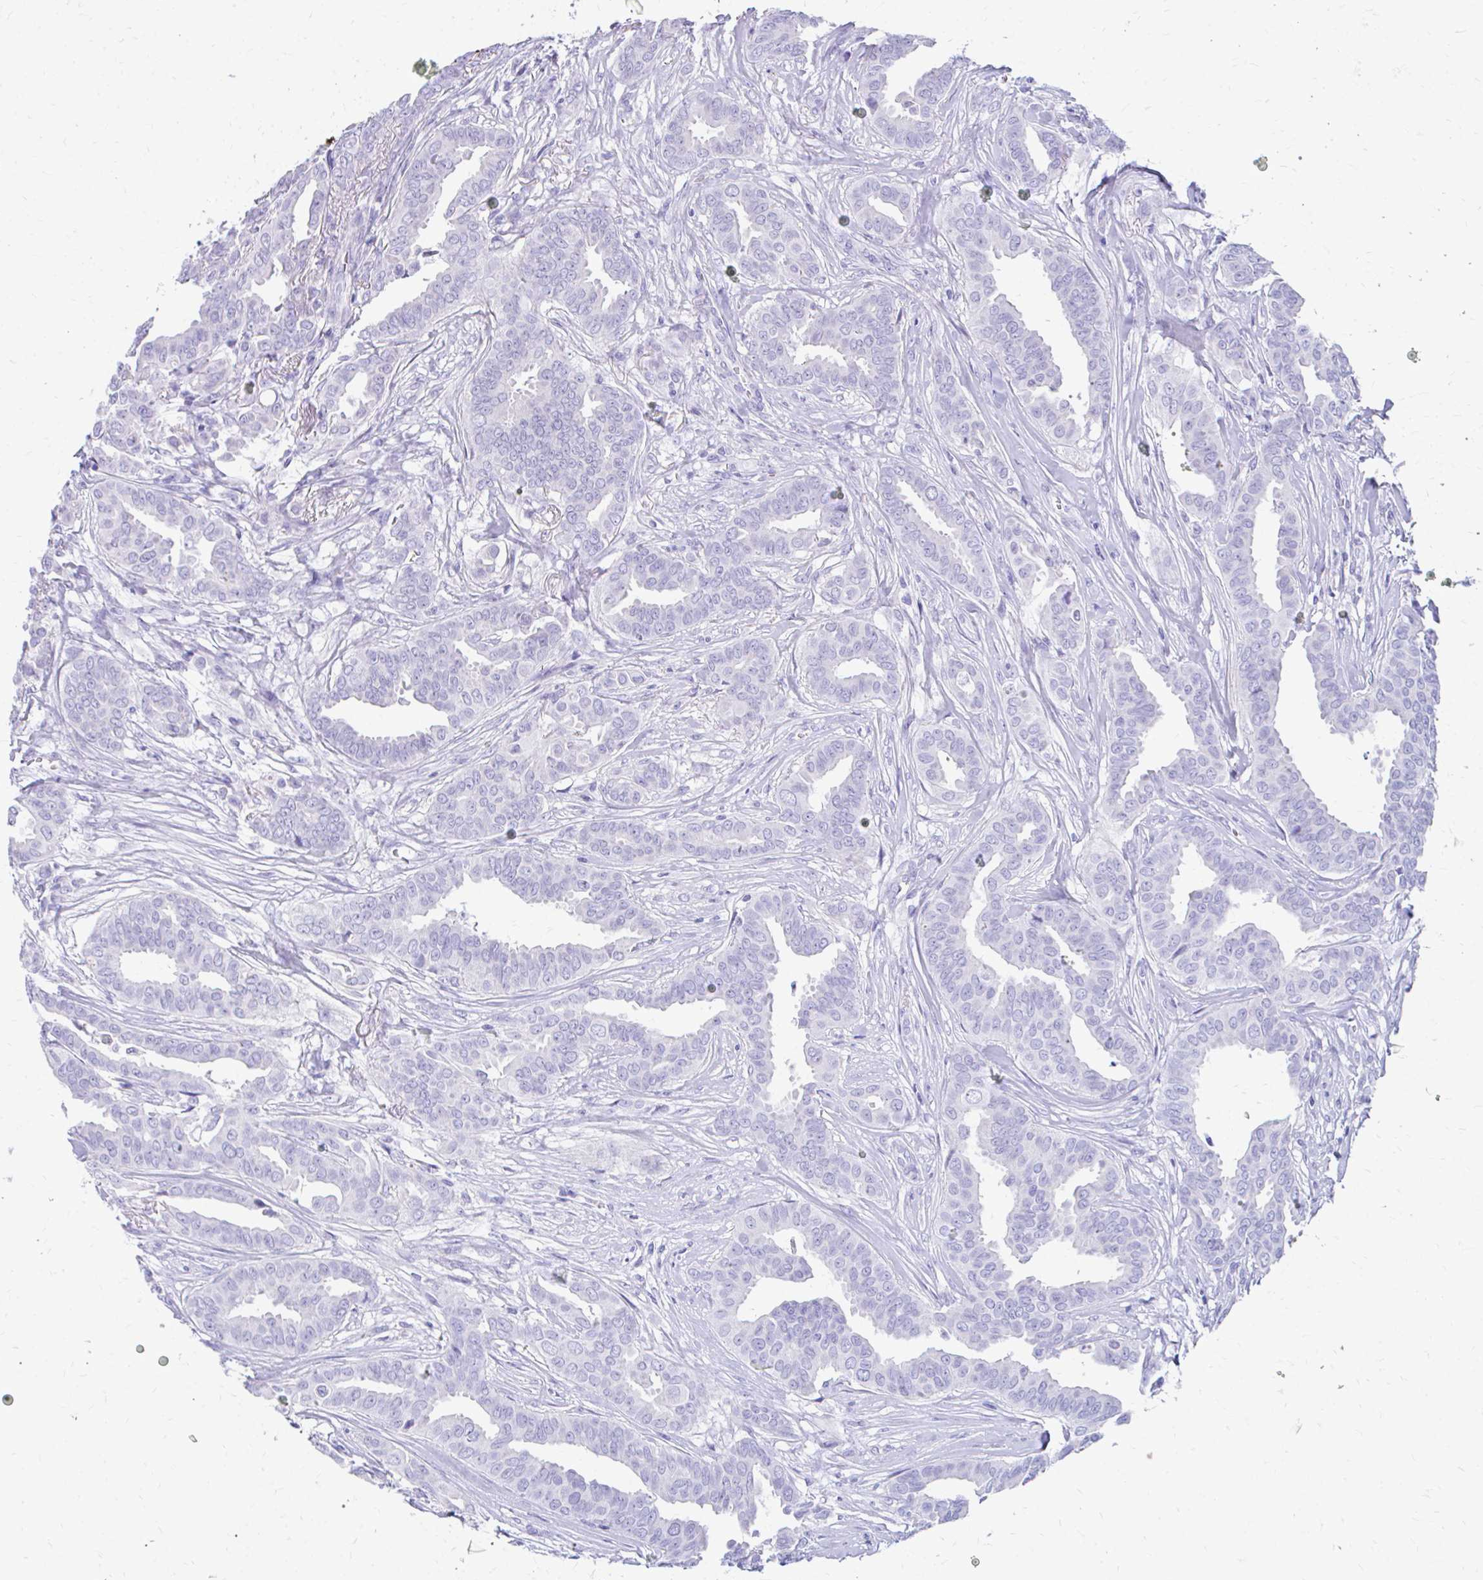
{"staining": {"intensity": "negative", "quantity": "none", "location": "none"}, "tissue": "breast cancer", "cell_type": "Tumor cells", "image_type": "cancer", "snomed": [{"axis": "morphology", "description": "Duct carcinoma"}, {"axis": "topography", "description": "Breast"}], "caption": "Immunohistochemistry micrograph of human breast cancer stained for a protein (brown), which reveals no expression in tumor cells.", "gene": "KRIT1", "patient": {"sex": "female", "age": 45}}